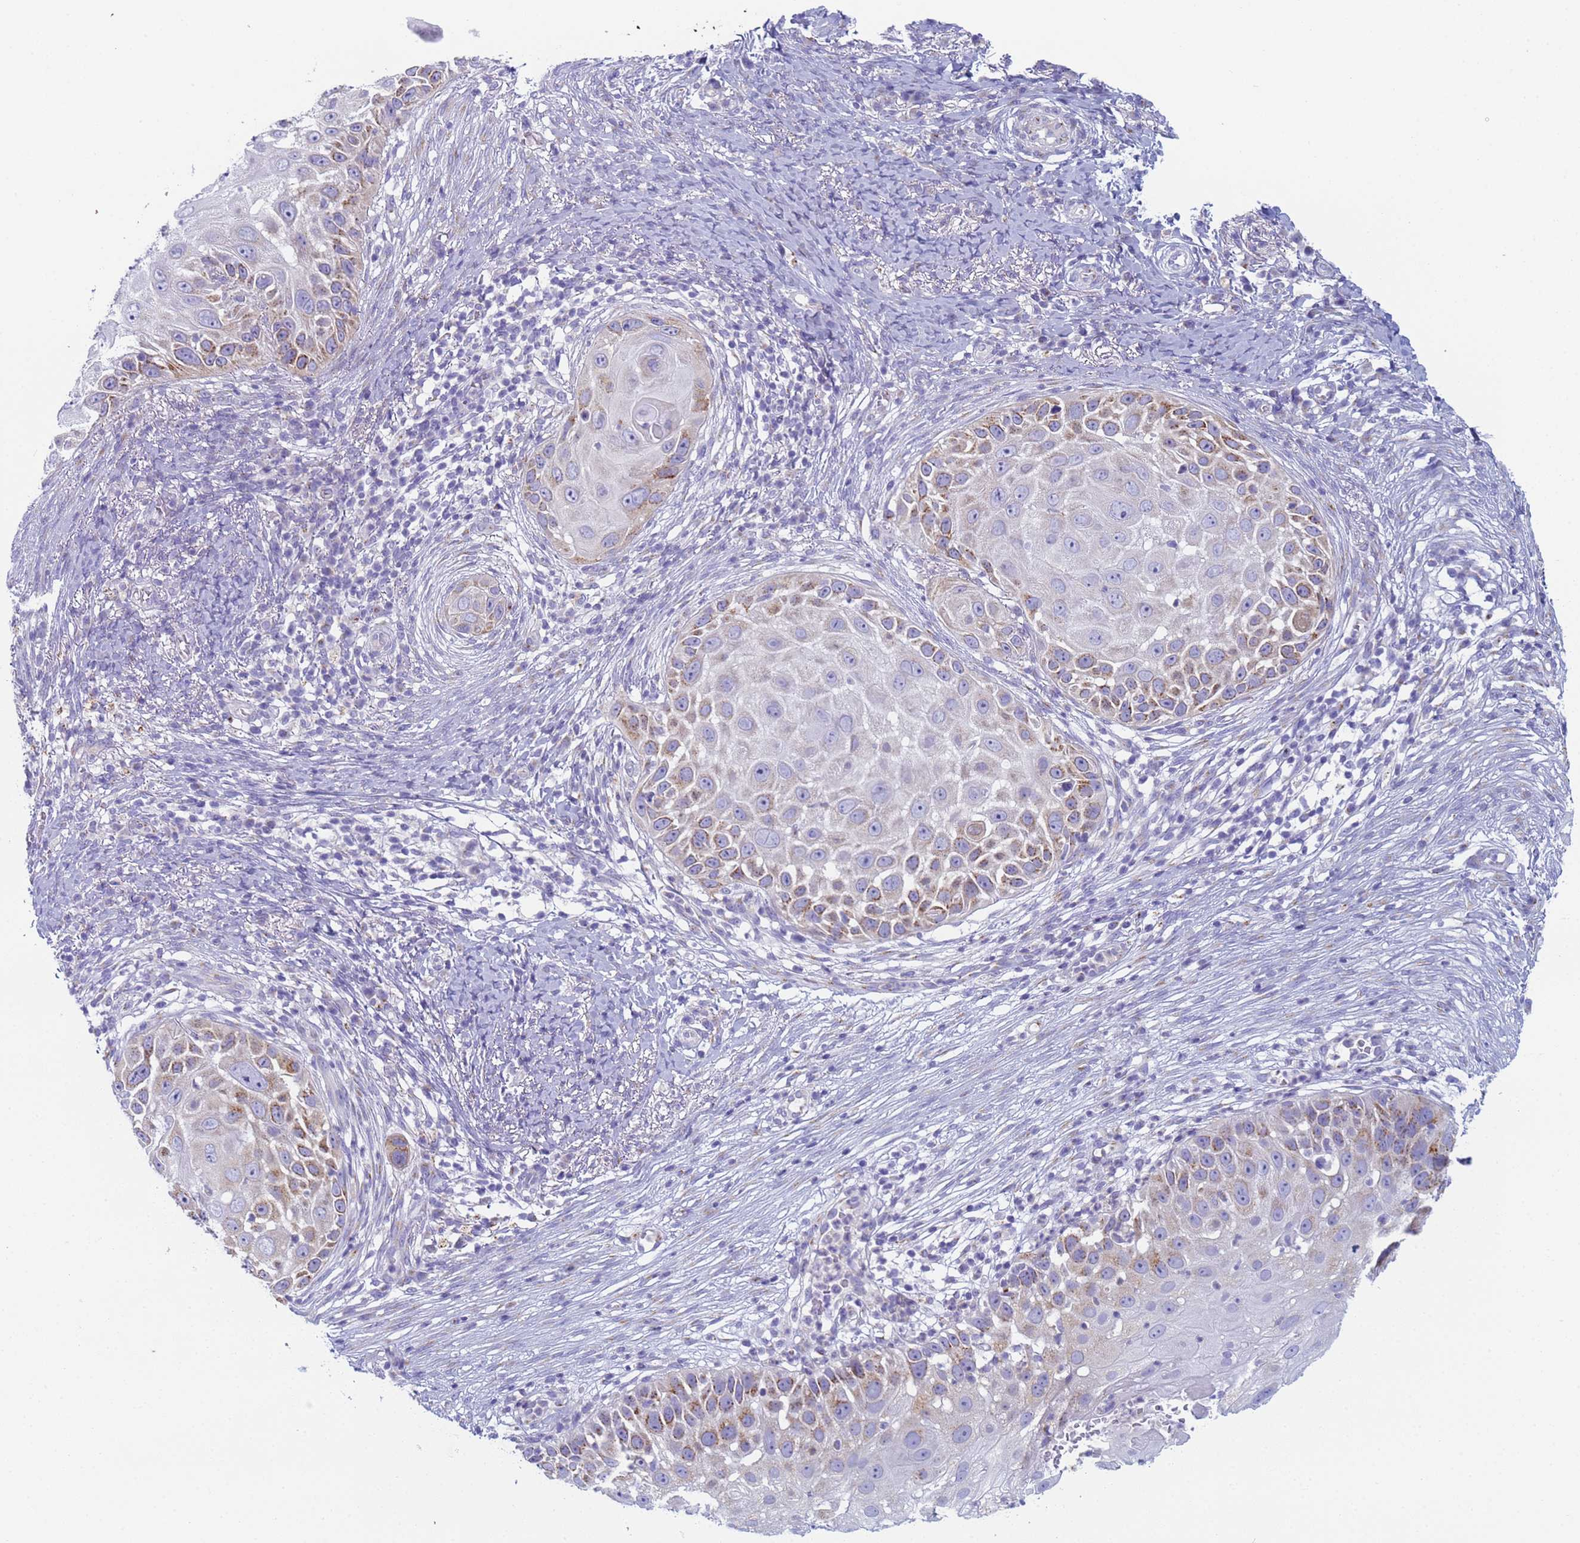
{"staining": {"intensity": "moderate", "quantity": "25%-75%", "location": "cytoplasmic/membranous"}, "tissue": "skin cancer", "cell_type": "Tumor cells", "image_type": "cancer", "snomed": [{"axis": "morphology", "description": "Squamous cell carcinoma, NOS"}, {"axis": "topography", "description": "Skin"}], "caption": "Brown immunohistochemical staining in skin cancer displays moderate cytoplasmic/membranous positivity in about 25%-75% of tumor cells.", "gene": "CR1", "patient": {"sex": "female", "age": 44}}